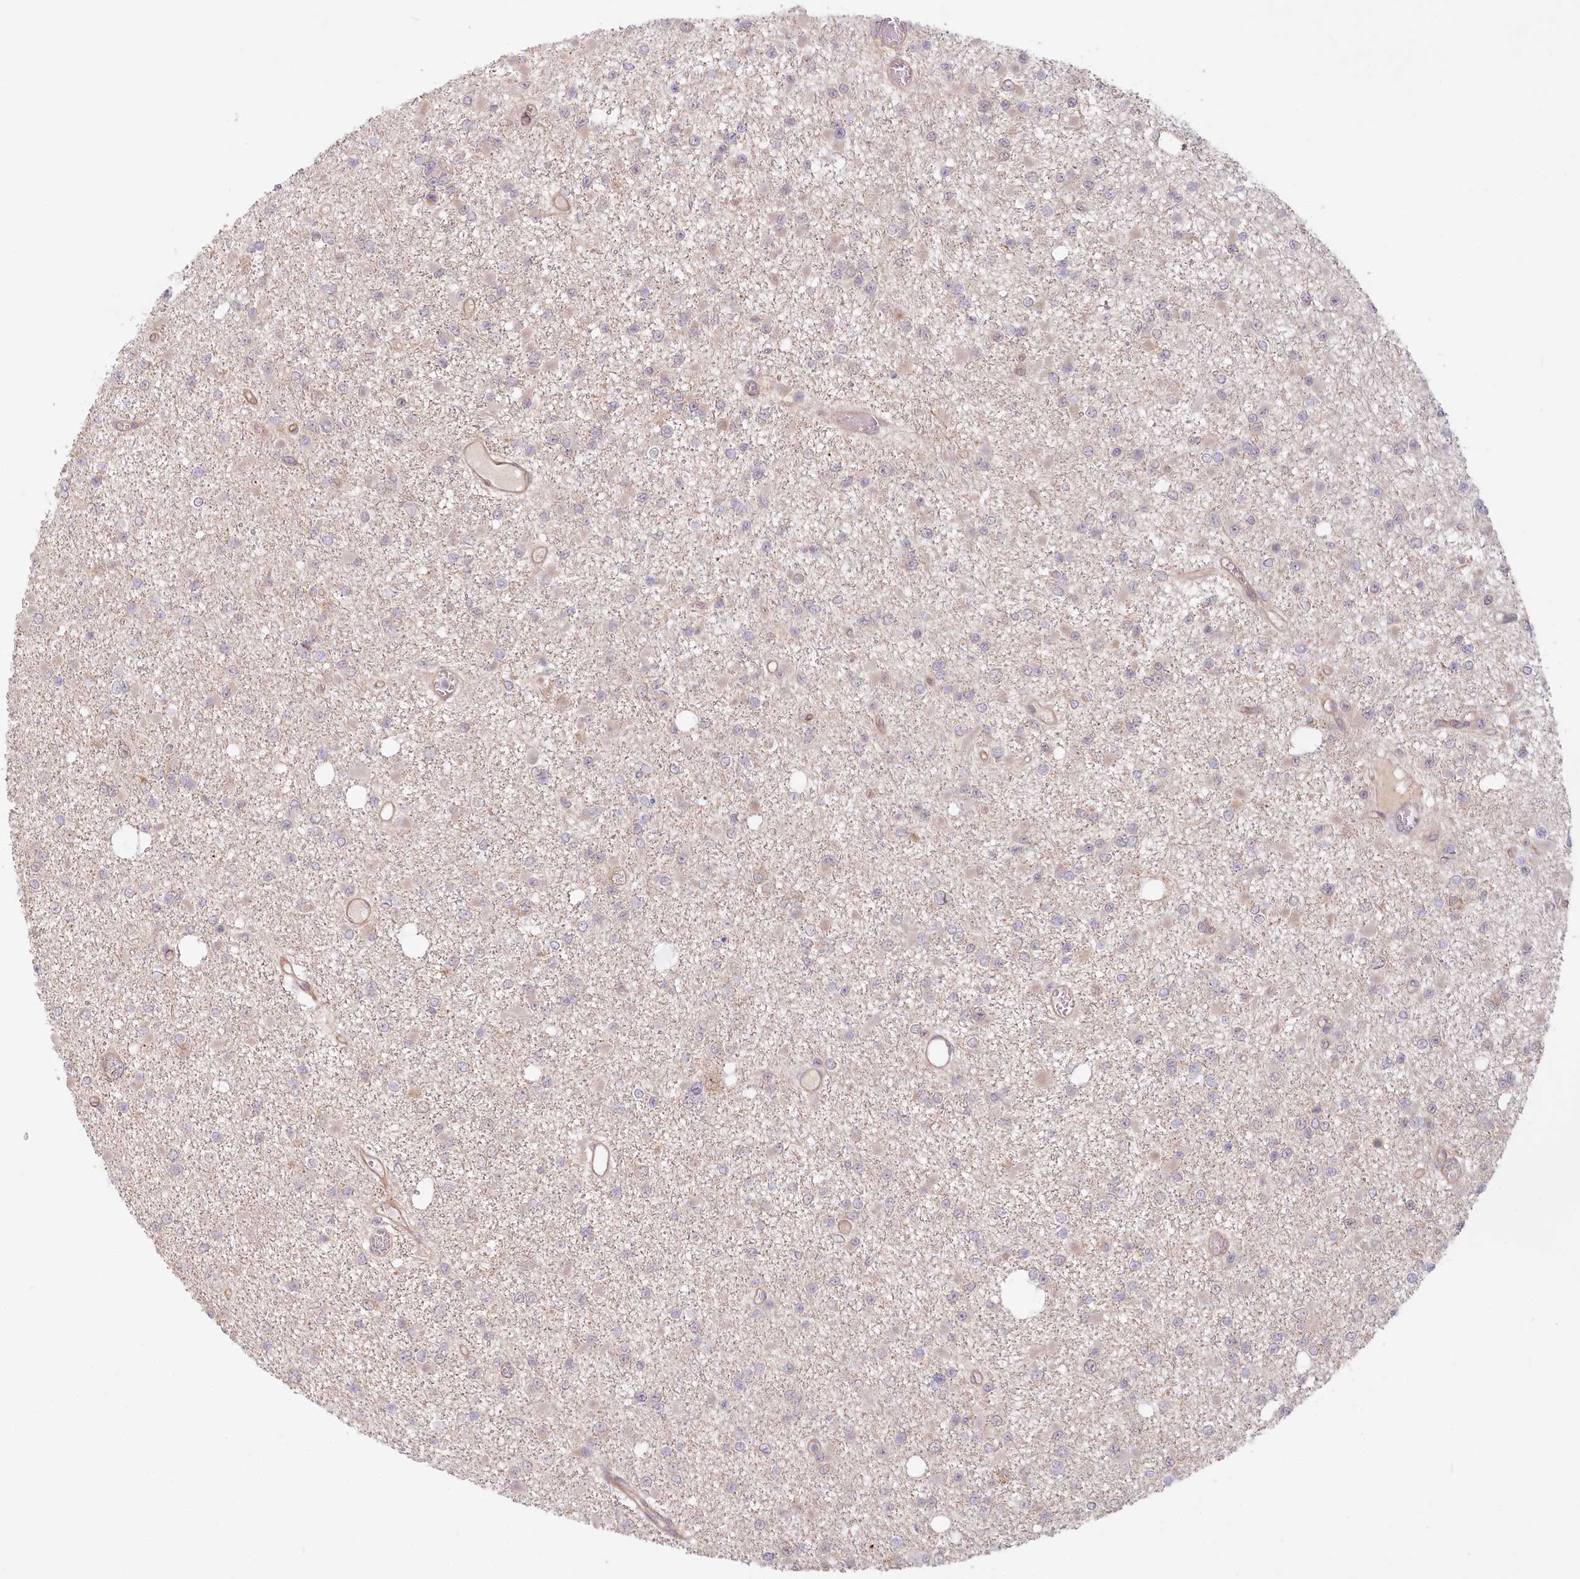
{"staining": {"intensity": "weak", "quantity": "25%-75%", "location": "cytoplasmic/membranous"}, "tissue": "glioma", "cell_type": "Tumor cells", "image_type": "cancer", "snomed": [{"axis": "morphology", "description": "Glioma, malignant, Low grade"}, {"axis": "topography", "description": "Brain"}], "caption": "Immunohistochemical staining of human malignant glioma (low-grade) reveals weak cytoplasmic/membranous protein staining in approximately 25%-75% of tumor cells.", "gene": "CEP70", "patient": {"sex": "female", "age": 22}}